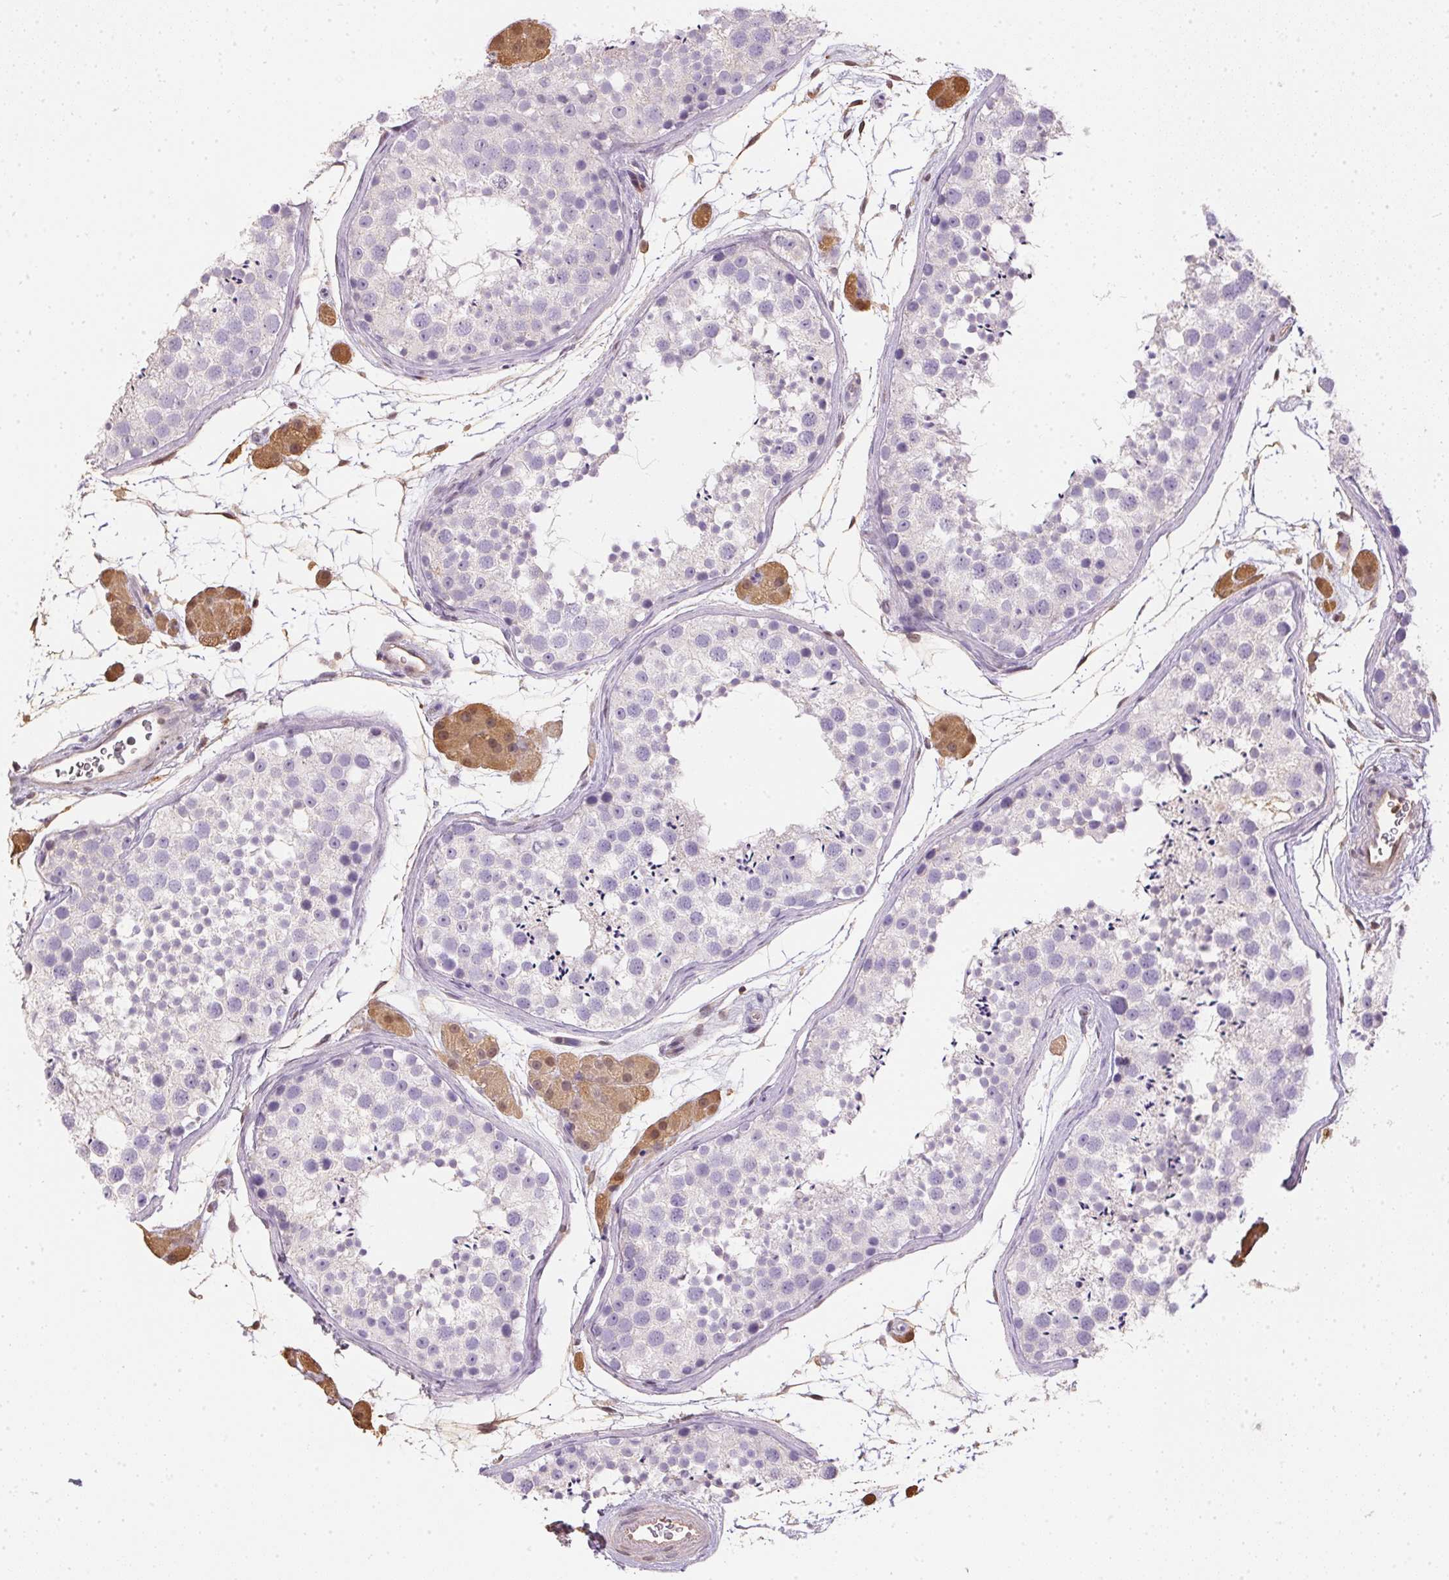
{"staining": {"intensity": "negative", "quantity": "none", "location": "none"}, "tissue": "testis", "cell_type": "Cells in seminiferous ducts", "image_type": "normal", "snomed": [{"axis": "morphology", "description": "Normal tissue, NOS"}, {"axis": "topography", "description": "Testis"}], "caption": "Cells in seminiferous ducts show no significant staining in benign testis.", "gene": "S100A3", "patient": {"sex": "male", "age": 41}}